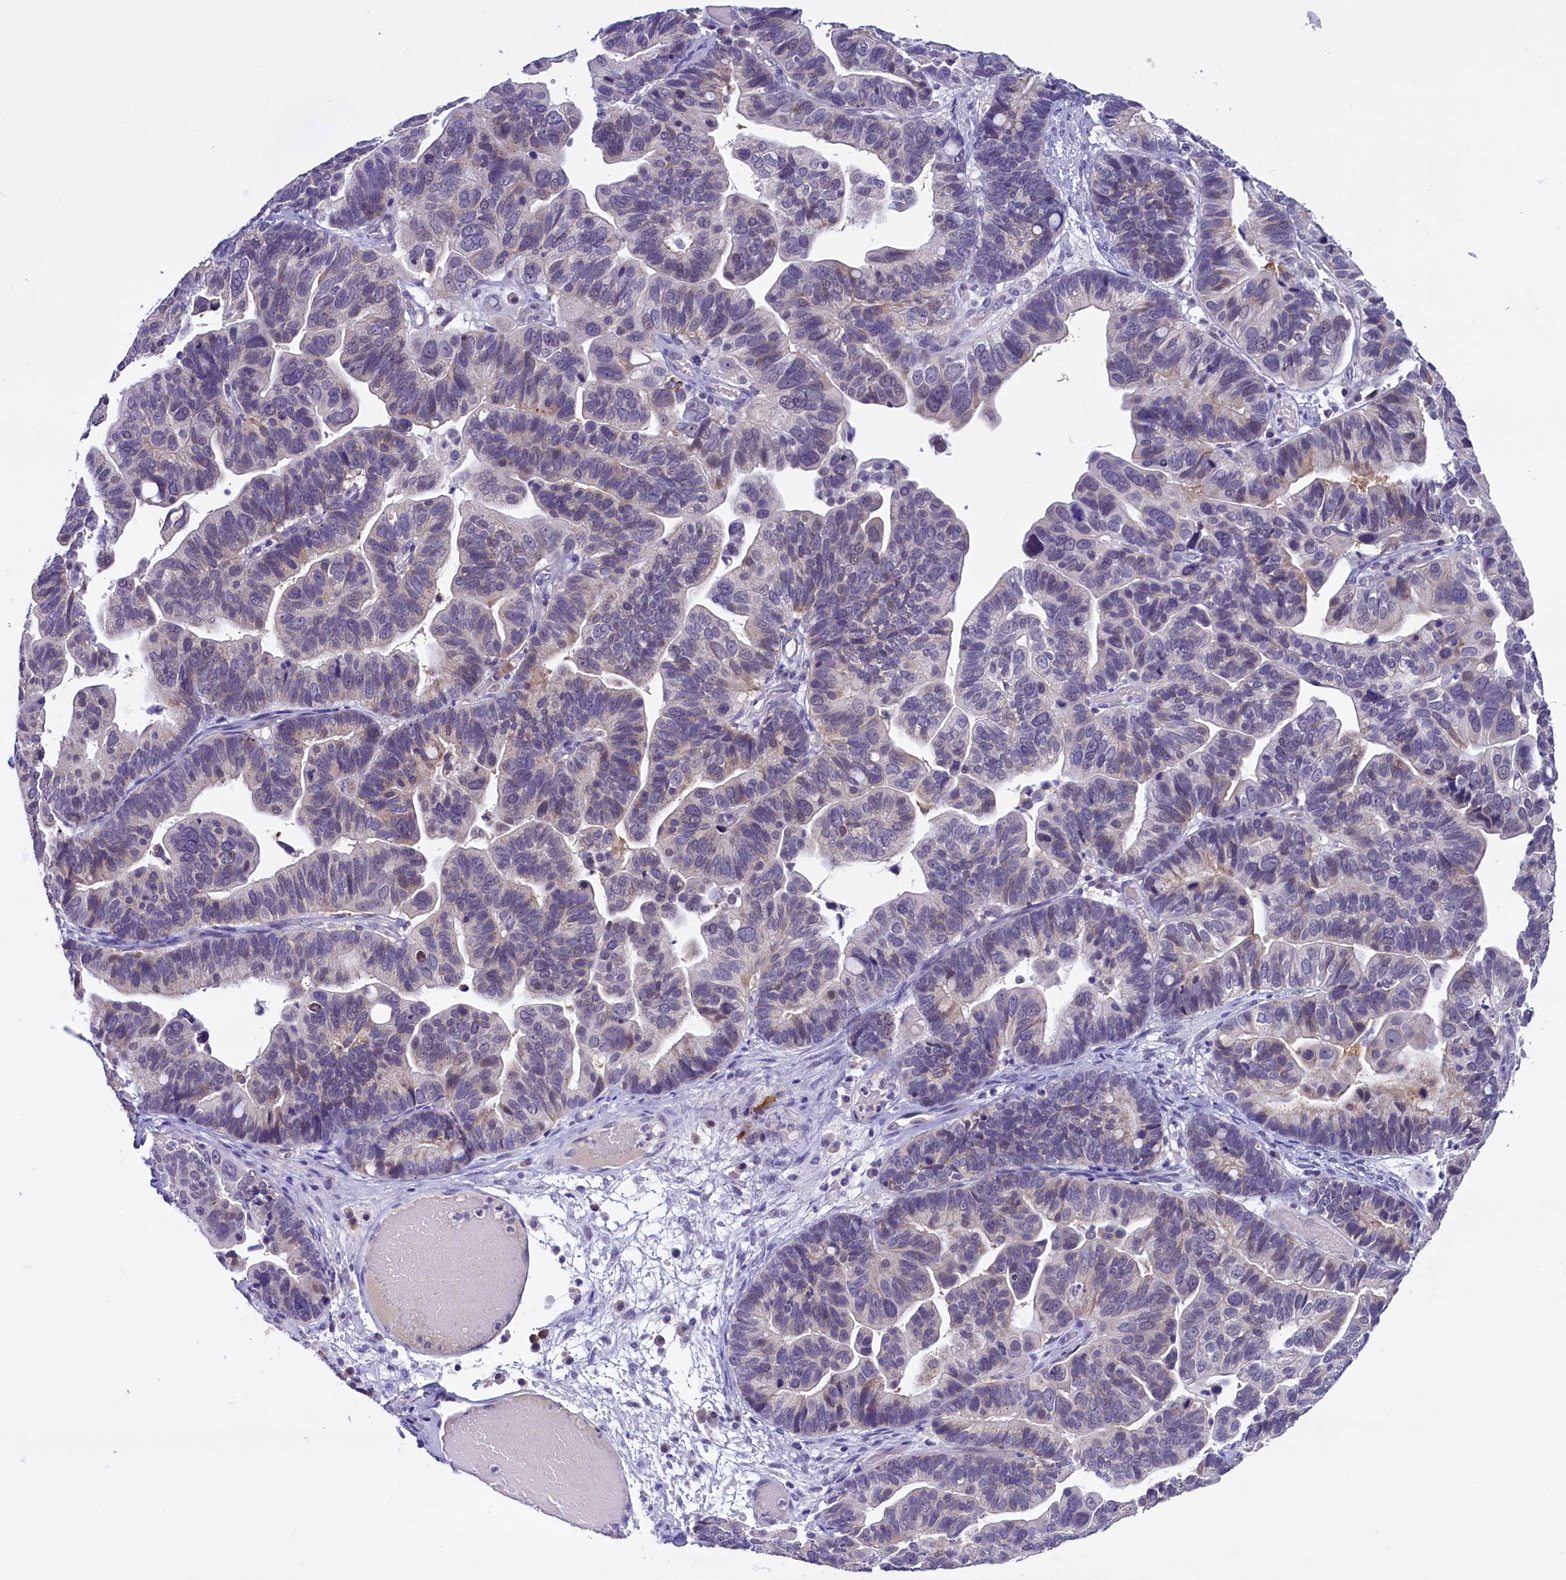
{"staining": {"intensity": "weak", "quantity": "<25%", "location": "cytoplasmic/membranous"}, "tissue": "ovarian cancer", "cell_type": "Tumor cells", "image_type": "cancer", "snomed": [{"axis": "morphology", "description": "Cystadenocarcinoma, serous, NOS"}, {"axis": "topography", "description": "Ovary"}], "caption": "Tumor cells show no significant positivity in ovarian cancer (serous cystadenocarcinoma). (DAB immunohistochemistry (IHC) visualized using brightfield microscopy, high magnification).", "gene": "IQCN", "patient": {"sex": "female", "age": 56}}